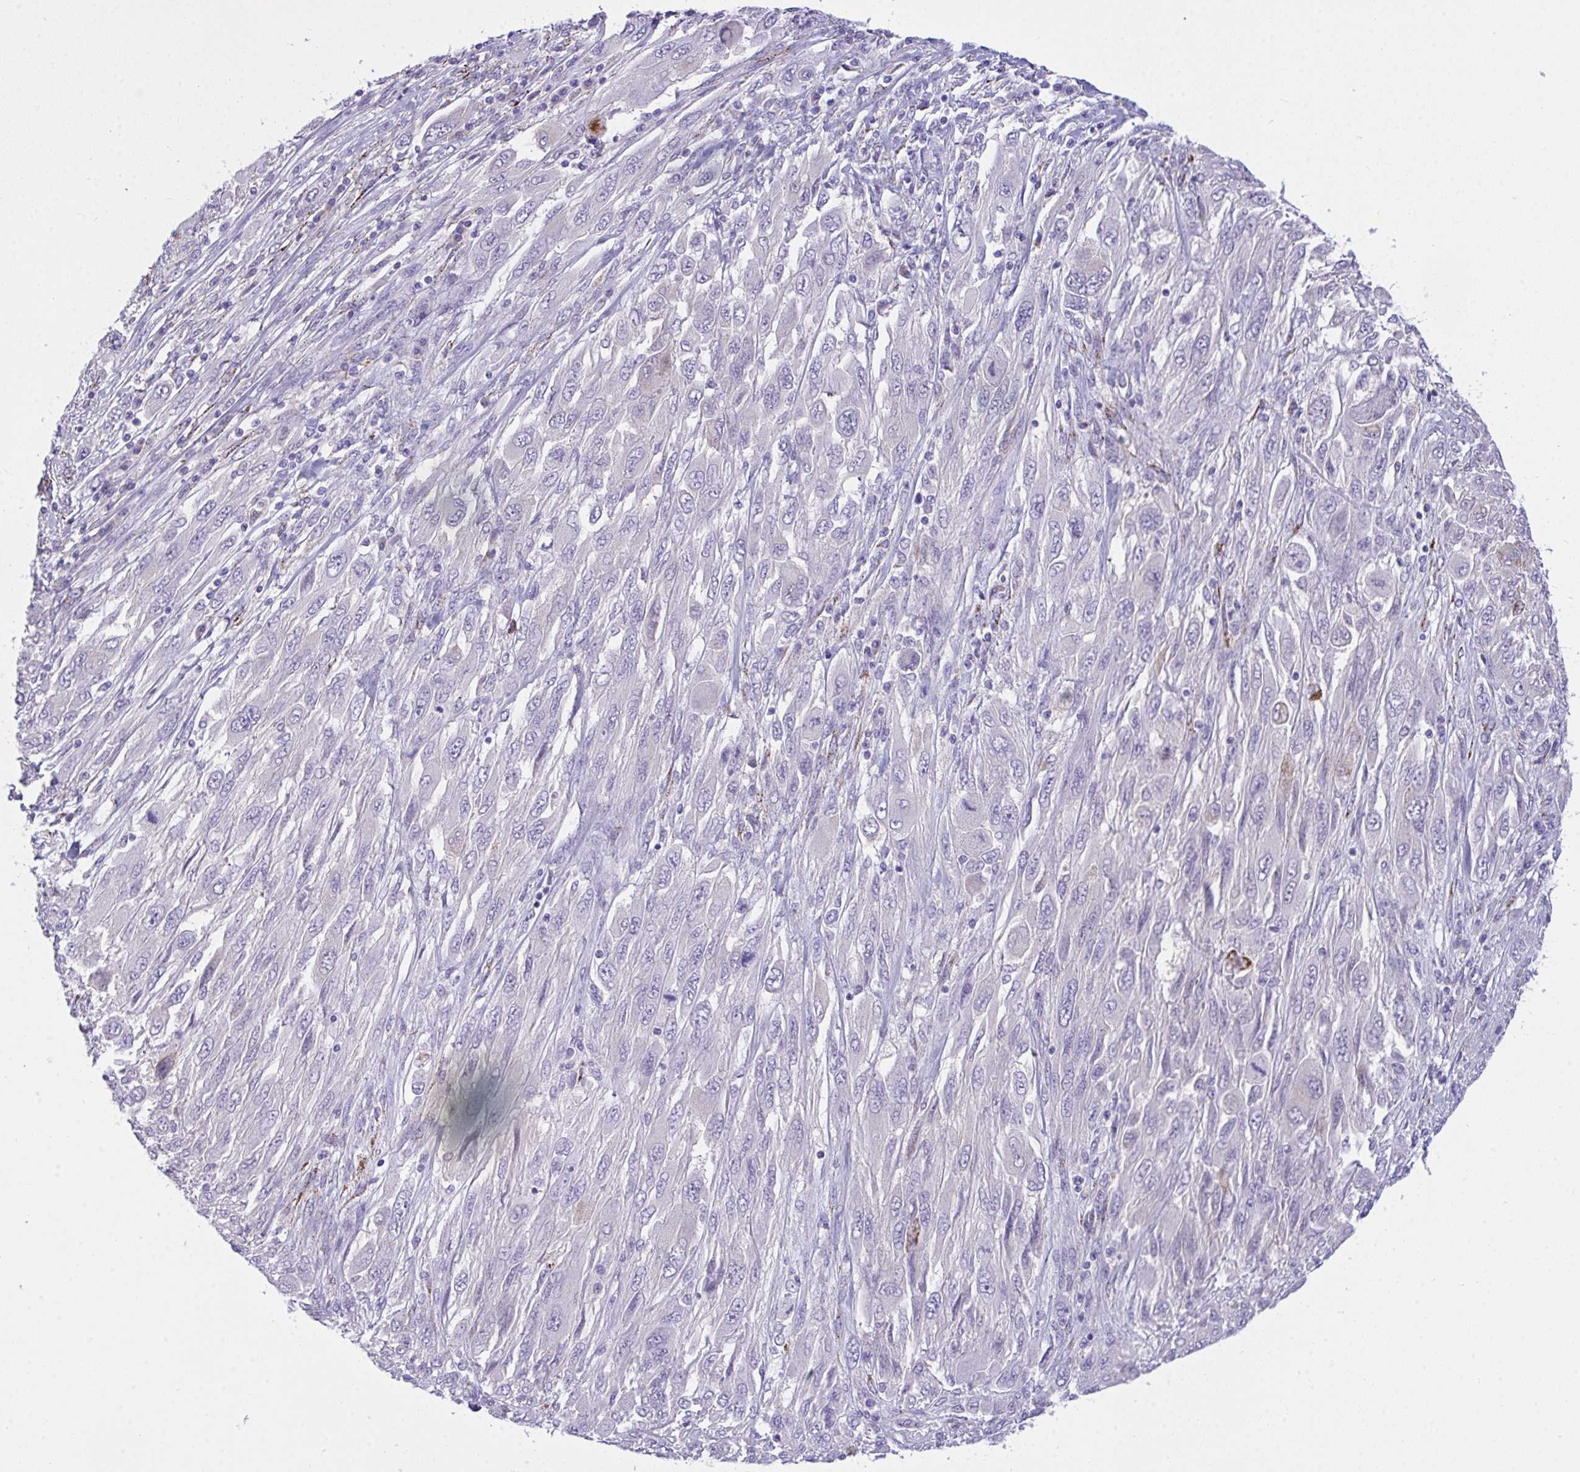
{"staining": {"intensity": "negative", "quantity": "none", "location": "none"}, "tissue": "melanoma", "cell_type": "Tumor cells", "image_type": "cancer", "snomed": [{"axis": "morphology", "description": "Malignant melanoma, NOS"}, {"axis": "topography", "description": "Skin"}], "caption": "Tumor cells are negative for brown protein staining in malignant melanoma.", "gene": "SEMA6B", "patient": {"sex": "female", "age": 91}}